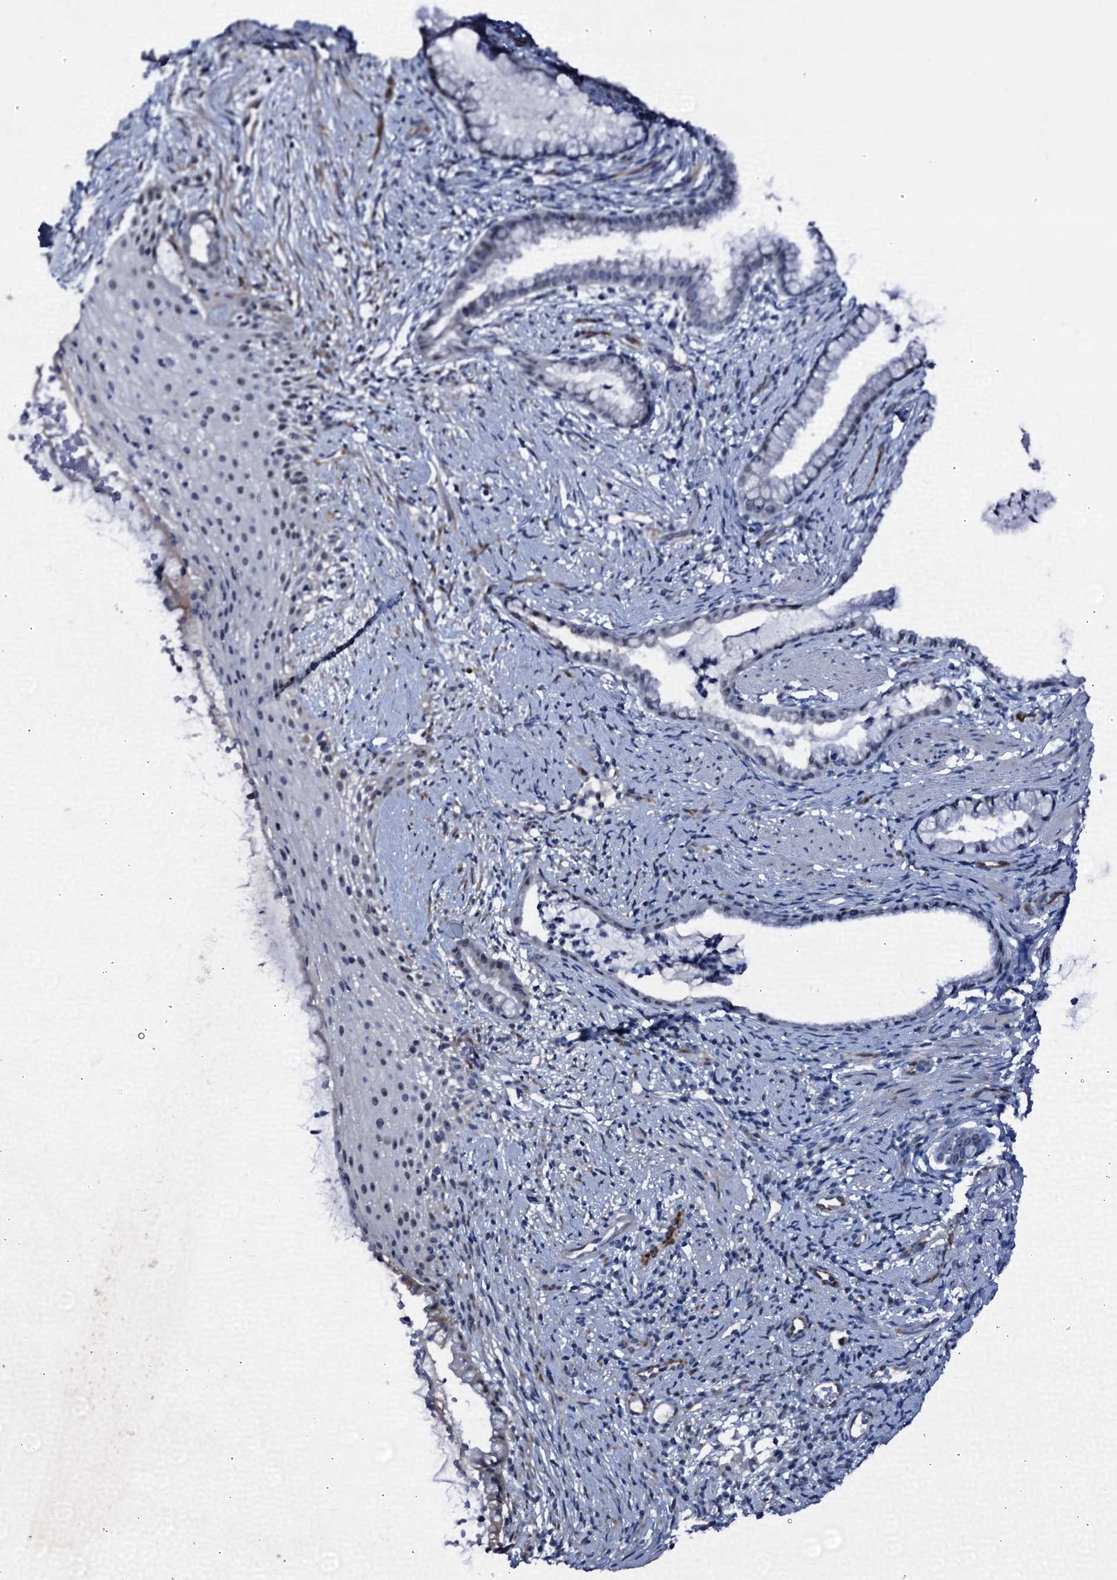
{"staining": {"intensity": "negative", "quantity": "none", "location": "none"}, "tissue": "cervix", "cell_type": "Glandular cells", "image_type": "normal", "snomed": [{"axis": "morphology", "description": "Normal tissue, NOS"}, {"axis": "topography", "description": "Cervix"}], "caption": "IHC of benign human cervix displays no expression in glandular cells. The staining was performed using DAB (3,3'-diaminobenzidine) to visualize the protein expression in brown, while the nuclei were stained in blue with hematoxylin (Magnification: 20x).", "gene": "EMG1", "patient": {"sex": "female", "age": 36}}